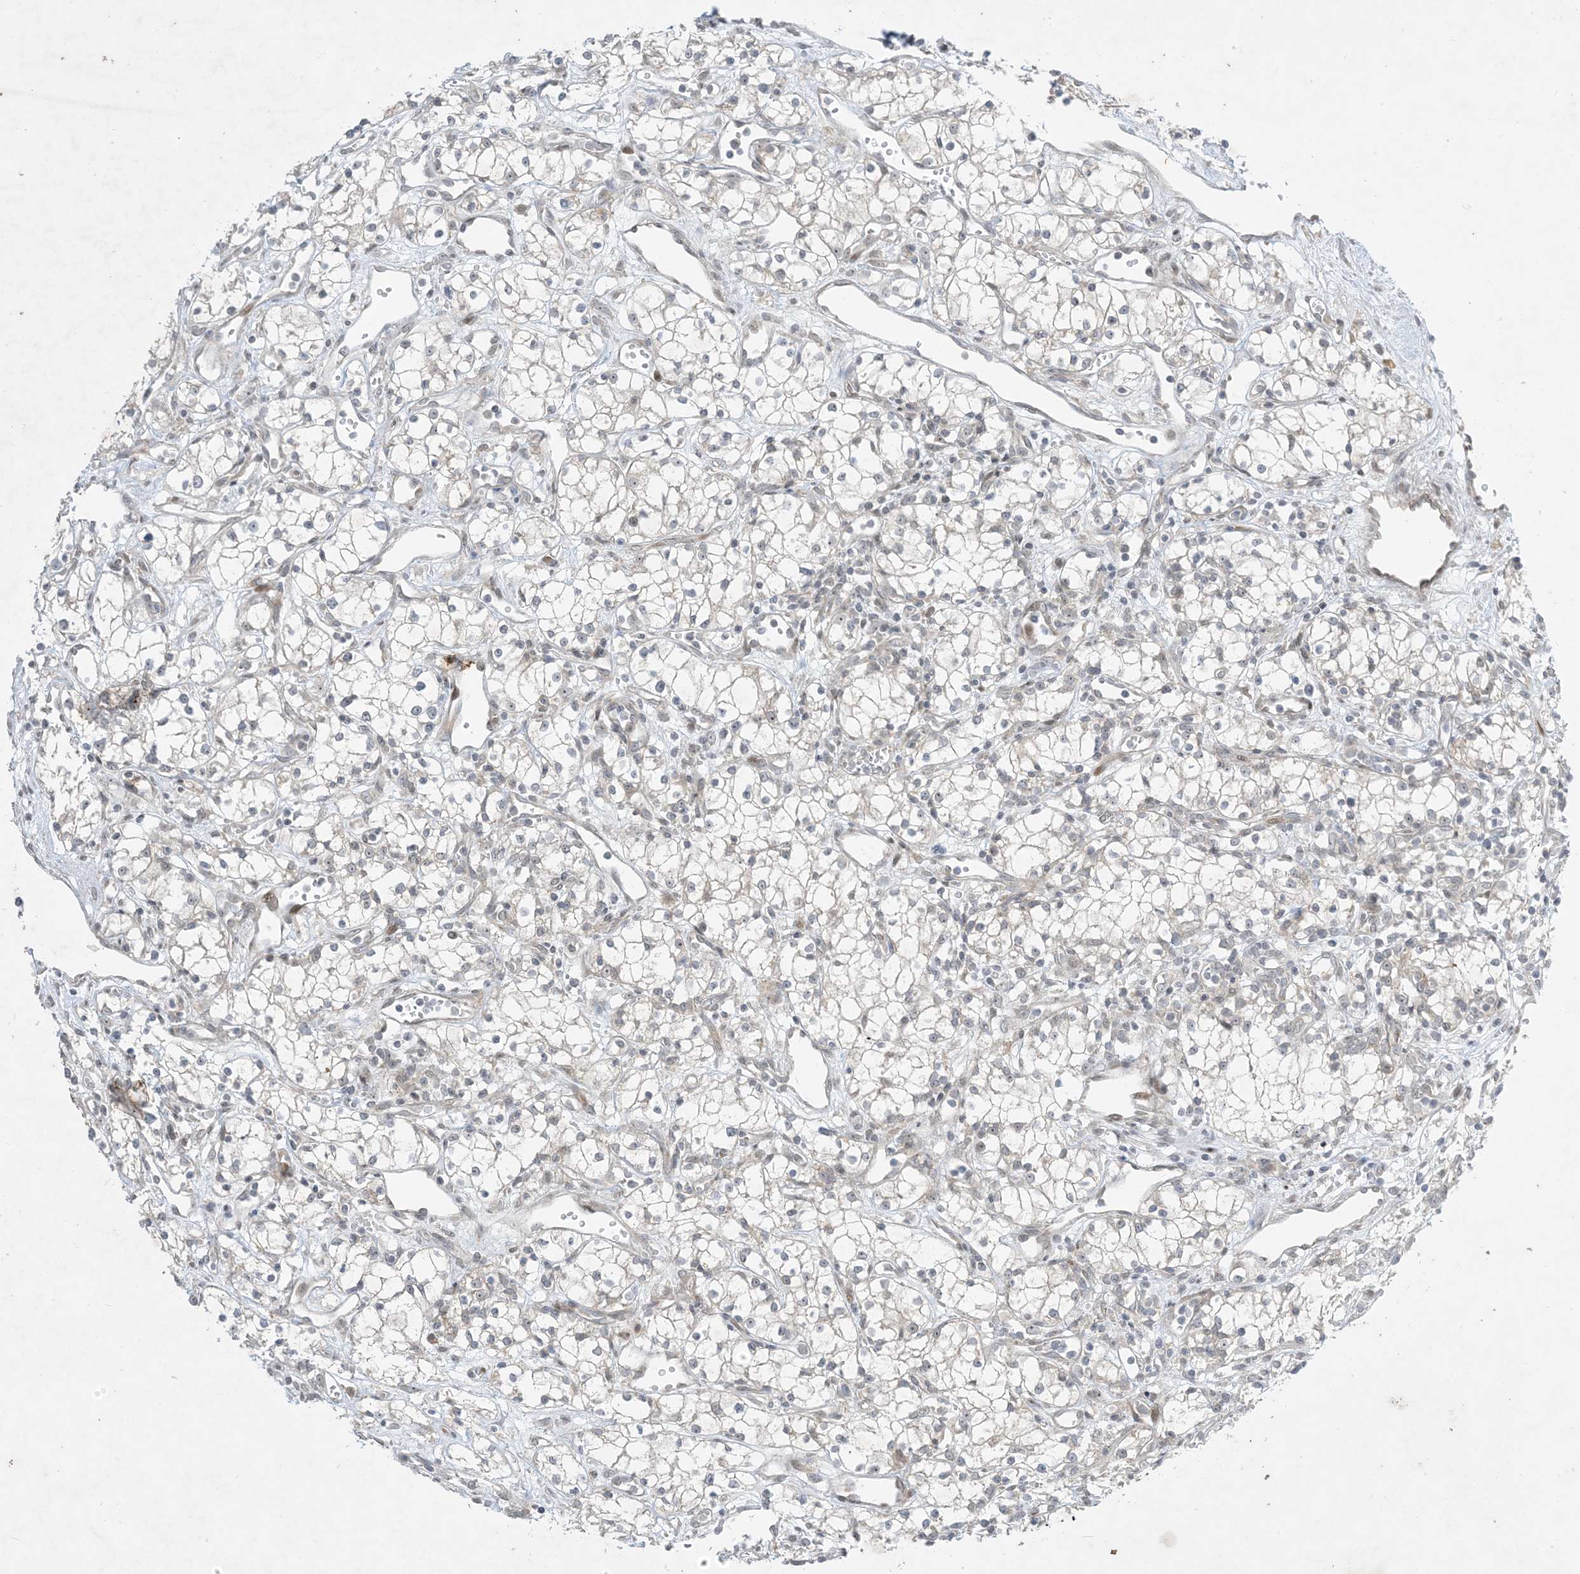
{"staining": {"intensity": "negative", "quantity": "none", "location": "none"}, "tissue": "renal cancer", "cell_type": "Tumor cells", "image_type": "cancer", "snomed": [{"axis": "morphology", "description": "Adenocarcinoma, NOS"}, {"axis": "topography", "description": "Kidney"}], "caption": "This photomicrograph is of renal cancer (adenocarcinoma) stained with immunohistochemistry (IHC) to label a protein in brown with the nuclei are counter-stained blue. There is no expression in tumor cells.", "gene": "SOGA3", "patient": {"sex": "male", "age": 59}}